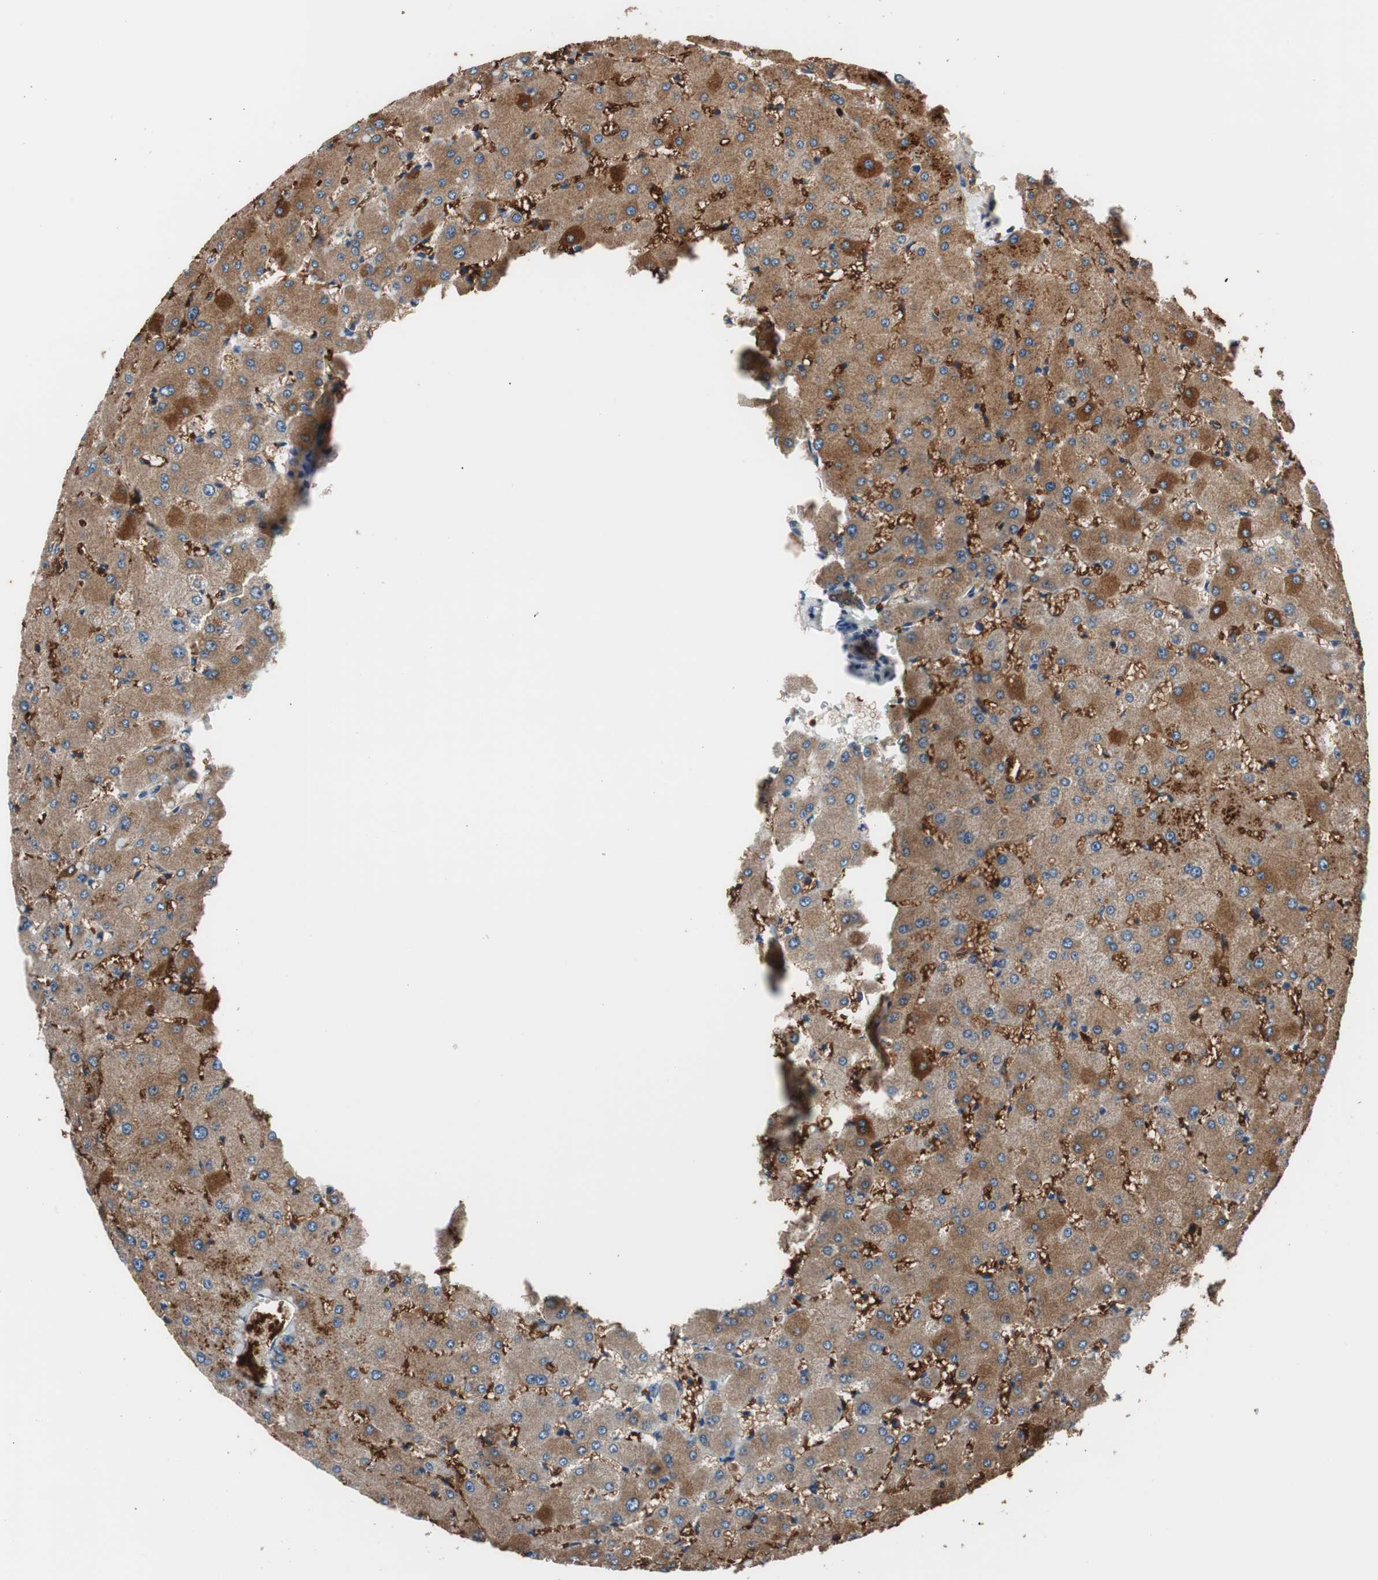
{"staining": {"intensity": "moderate", "quantity": ">75%", "location": "cytoplasmic/membranous"}, "tissue": "liver", "cell_type": "Cholangiocytes", "image_type": "normal", "snomed": [{"axis": "morphology", "description": "Normal tissue, NOS"}, {"axis": "topography", "description": "Liver"}], "caption": "Immunohistochemical staining of unremarkable liver displays moderate cytoplasmic/membranous protein expression in approximately >75% of cholangiocytes. (DAB = brown stain, brightfield microscopy at high magnification).", "gene": "PRDX2", "patient": {"sex": "female", "age": 63}}